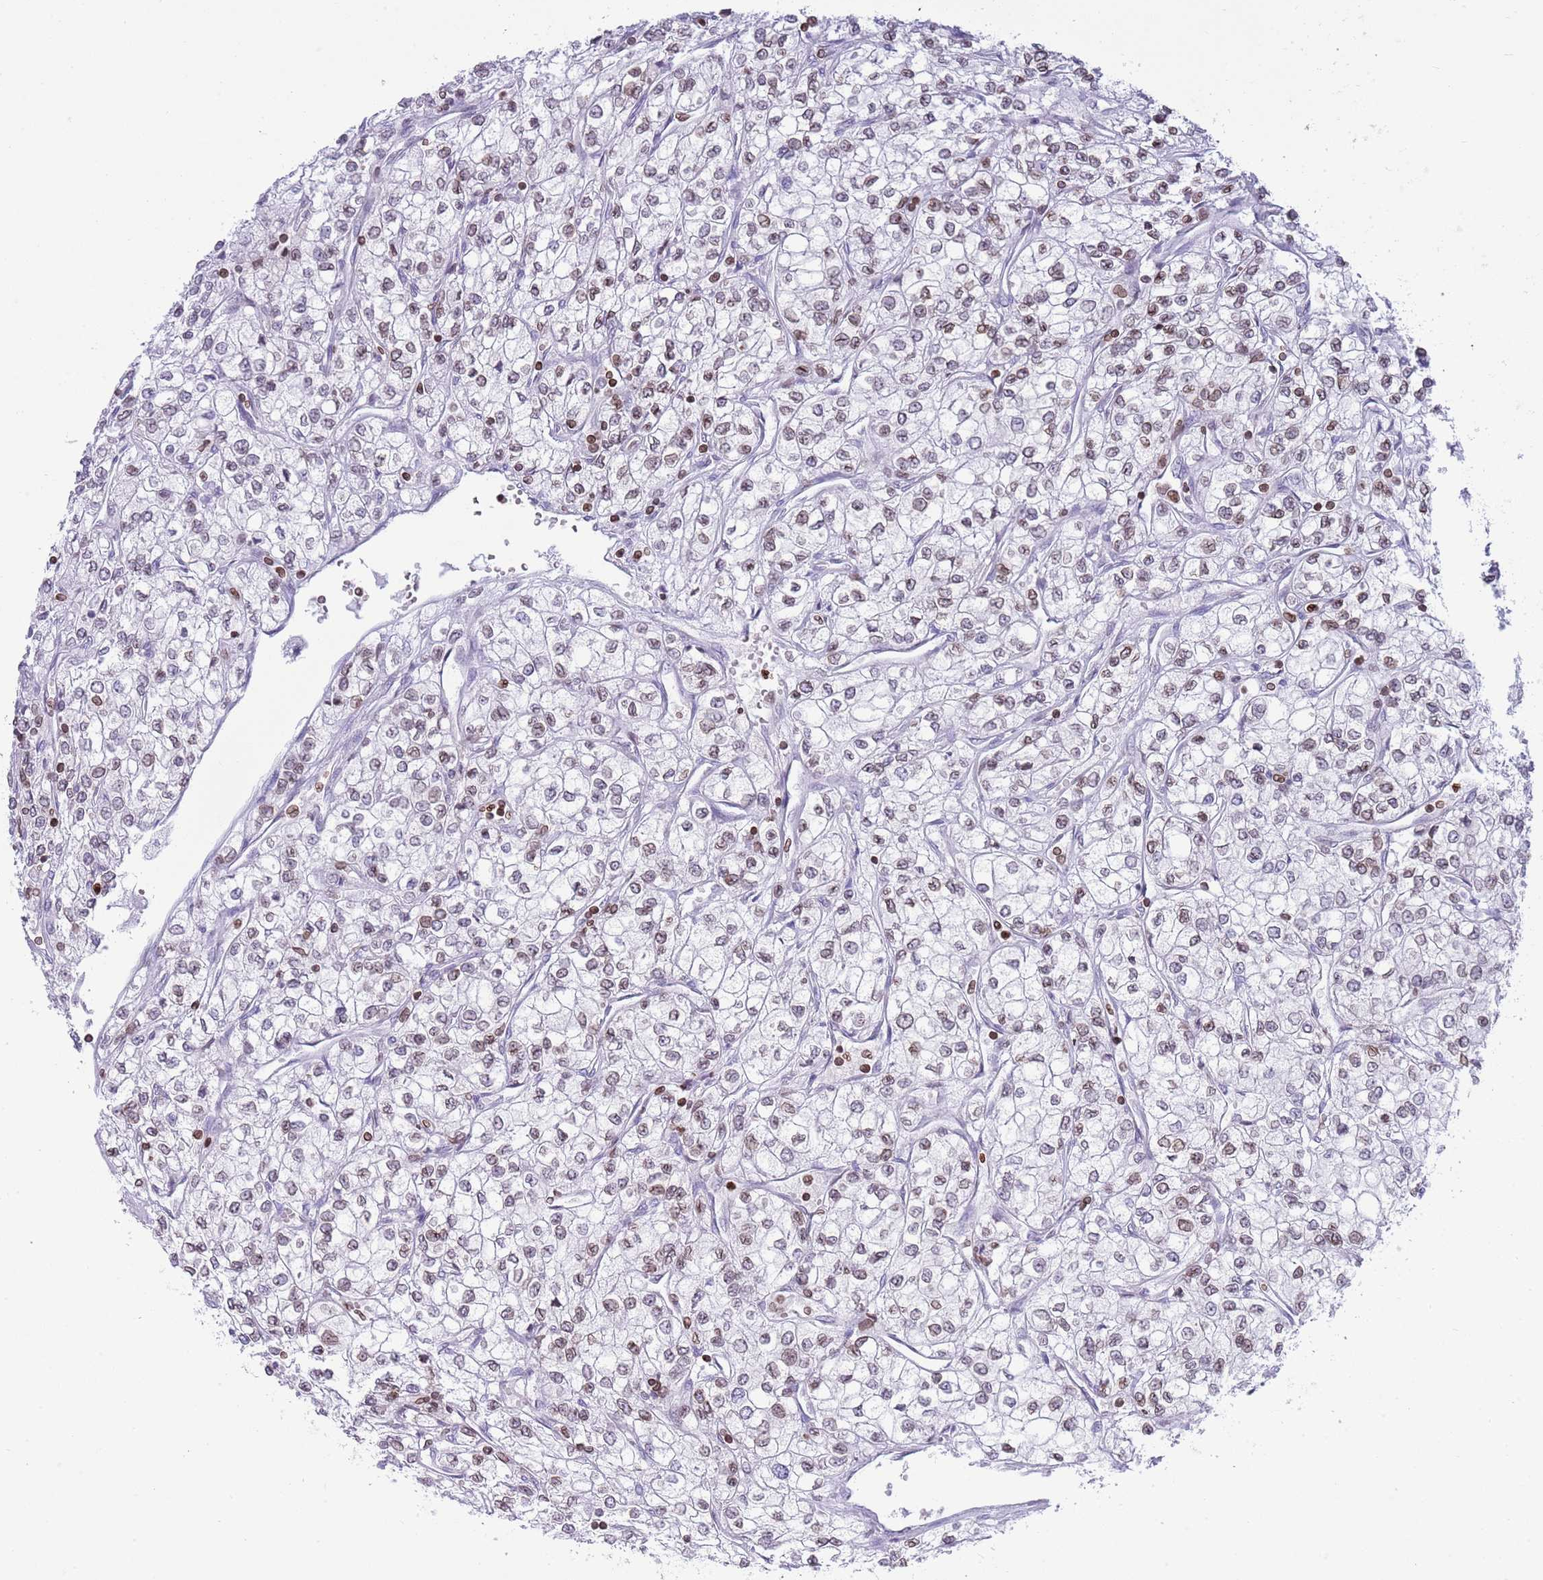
{"staining": {"intensity": "weak", "quantity": "25%-75%", "location": "cytoplasmic/membranous,nuclear"}, "tissue": "renal cancer", "cell_type": "Tumor cells", "image_type": "cancer", "snomed": [{"axis": "morphology", "description": "Adenocarcinoma, NOS"}, {"axis": "topography", "description": "Kidney"}], "caption": "Immunohistochemistry (IHC) of renal adenocarcinoma exhibits low levels of weak cytoplasmic/membranous and nuclear positivity in approximately 25%-75% of tumor cells.", "gene": "LBR", "patient": {"sex": "male", "age": 80}}